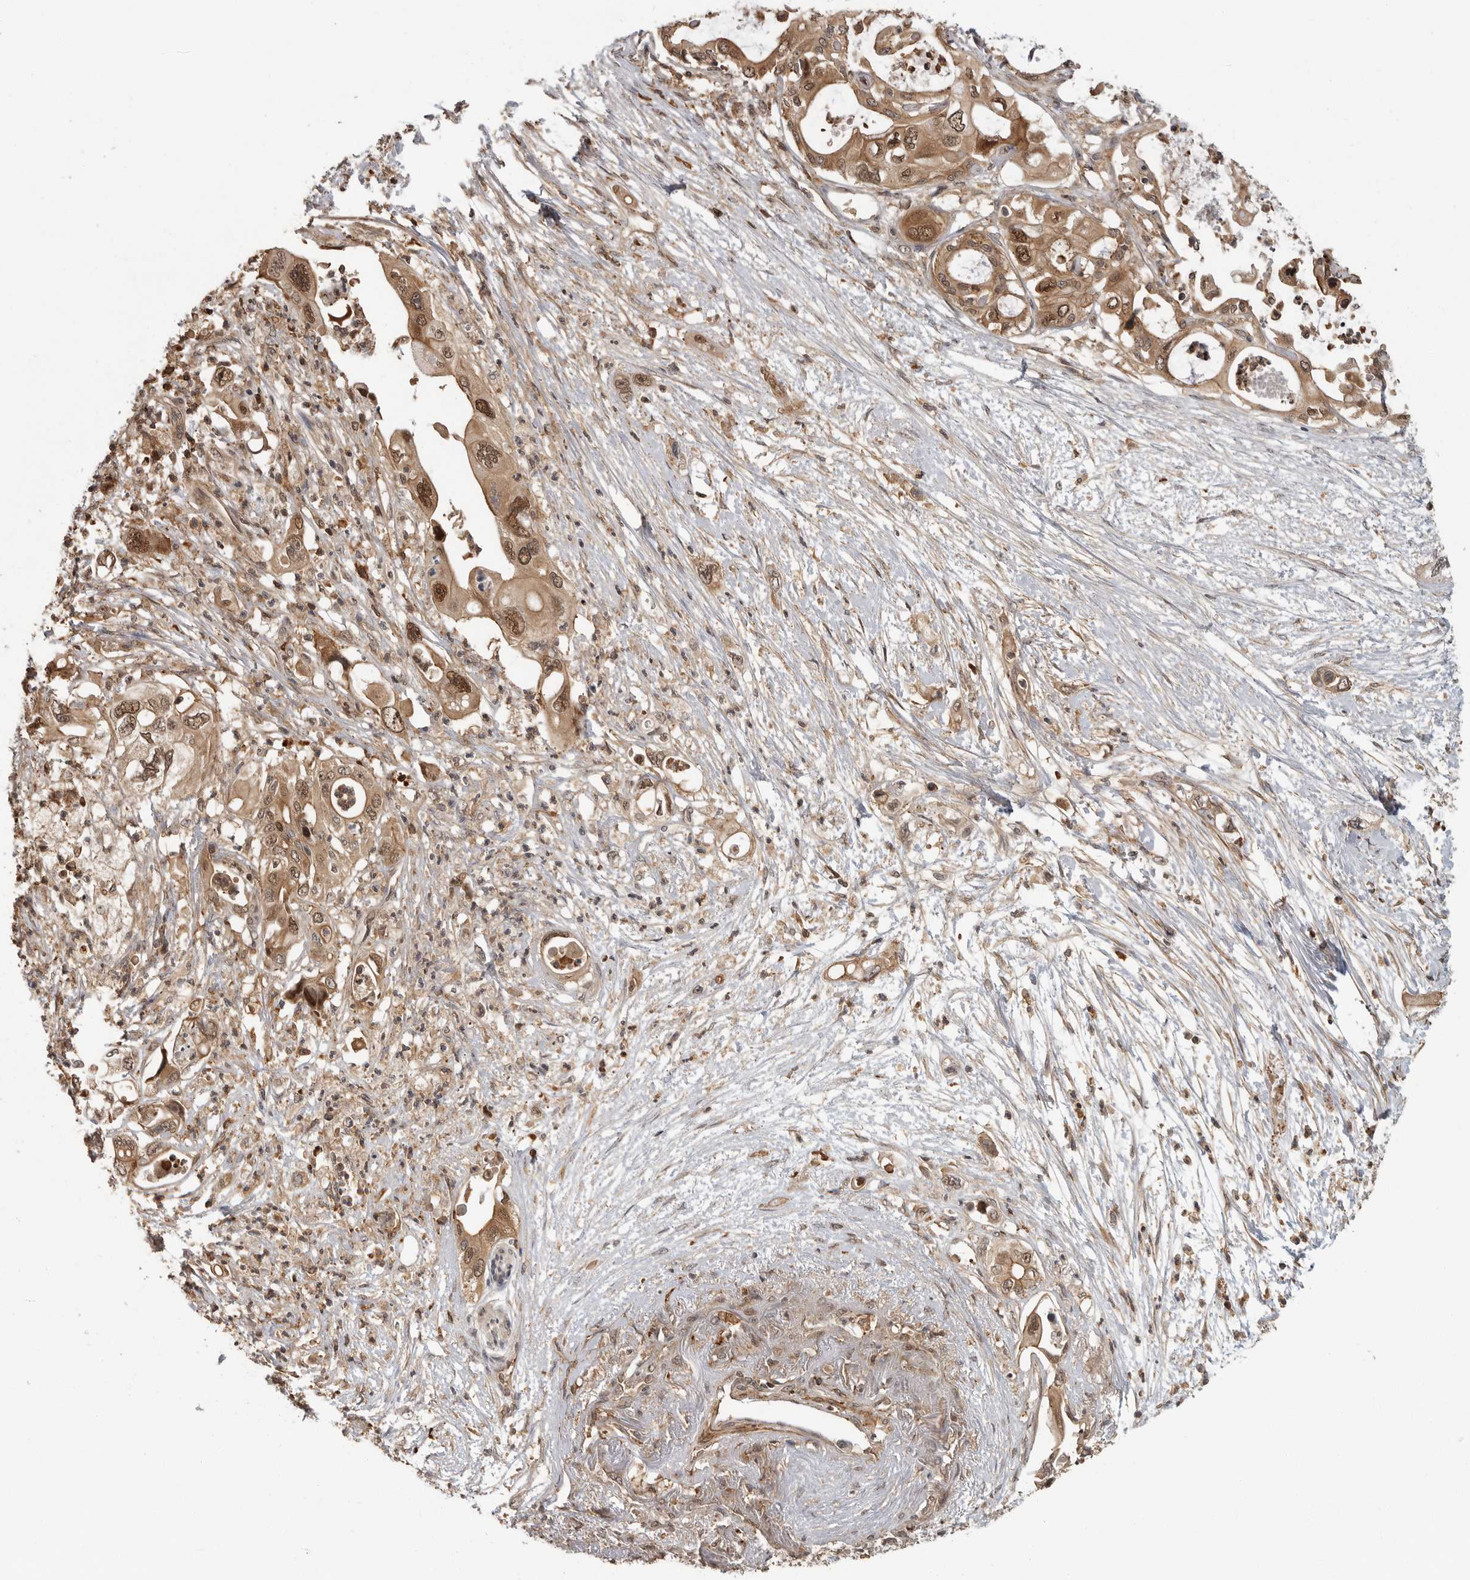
{"staining": {"intensity": "moderate", "quantity": ">75%", "location": "cytoplasmic/membranous,nuclear"}, "tissue": "pancreatic cancer", "cell_type": "Tumor cells", "image_type": "cancer", "snomed": [{"axis": "morphology", "description": "Adenocarcinoma, NOS"}, {"axis": "topography", "description": "Pancreas"}], "caption": "Protein staining of pancreatic cancer tissue shows moderate cytoplasmic/membranous and nuclear expression in approximately >75% of tumor cells.", "gene": "ERN1", "patient": {"sex": "male", "age": 66}}